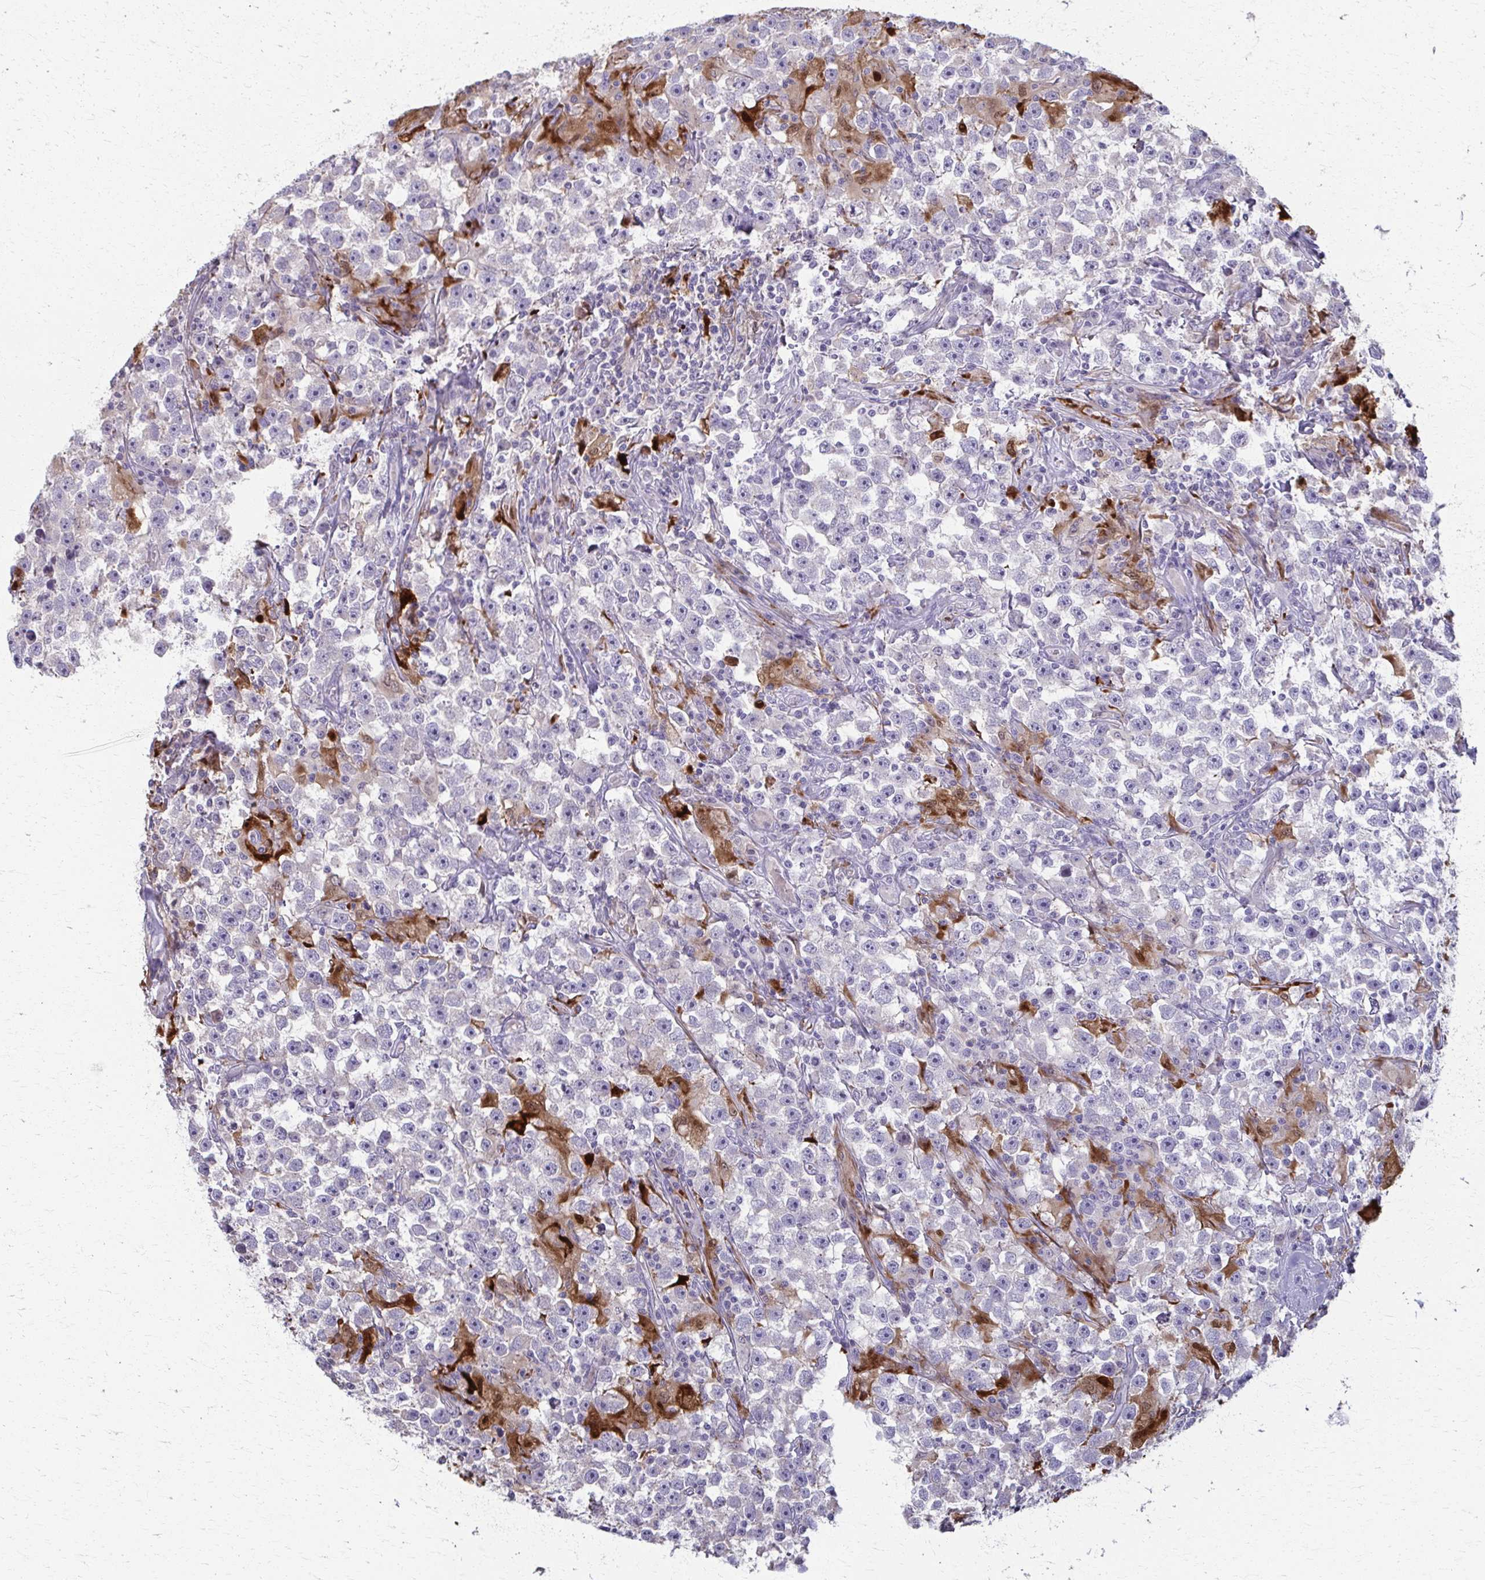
{"staining": {"intensity": "negative", "quantity": "none", "location": "none"}, "tissue": "testis cancer", "cell_type": "Tumor cells", "image_type": "cancer", "snomed": [{"axis": "morphology", "description": "Seminoma, NOS"}, {"axis": "topography", "description": "Testis"}], "caption": "A micrograph of human testis cancer is negative for staining in tumor cells.", "gene": "OR4M1", "patient": {"sex": "male", "age": 33}}